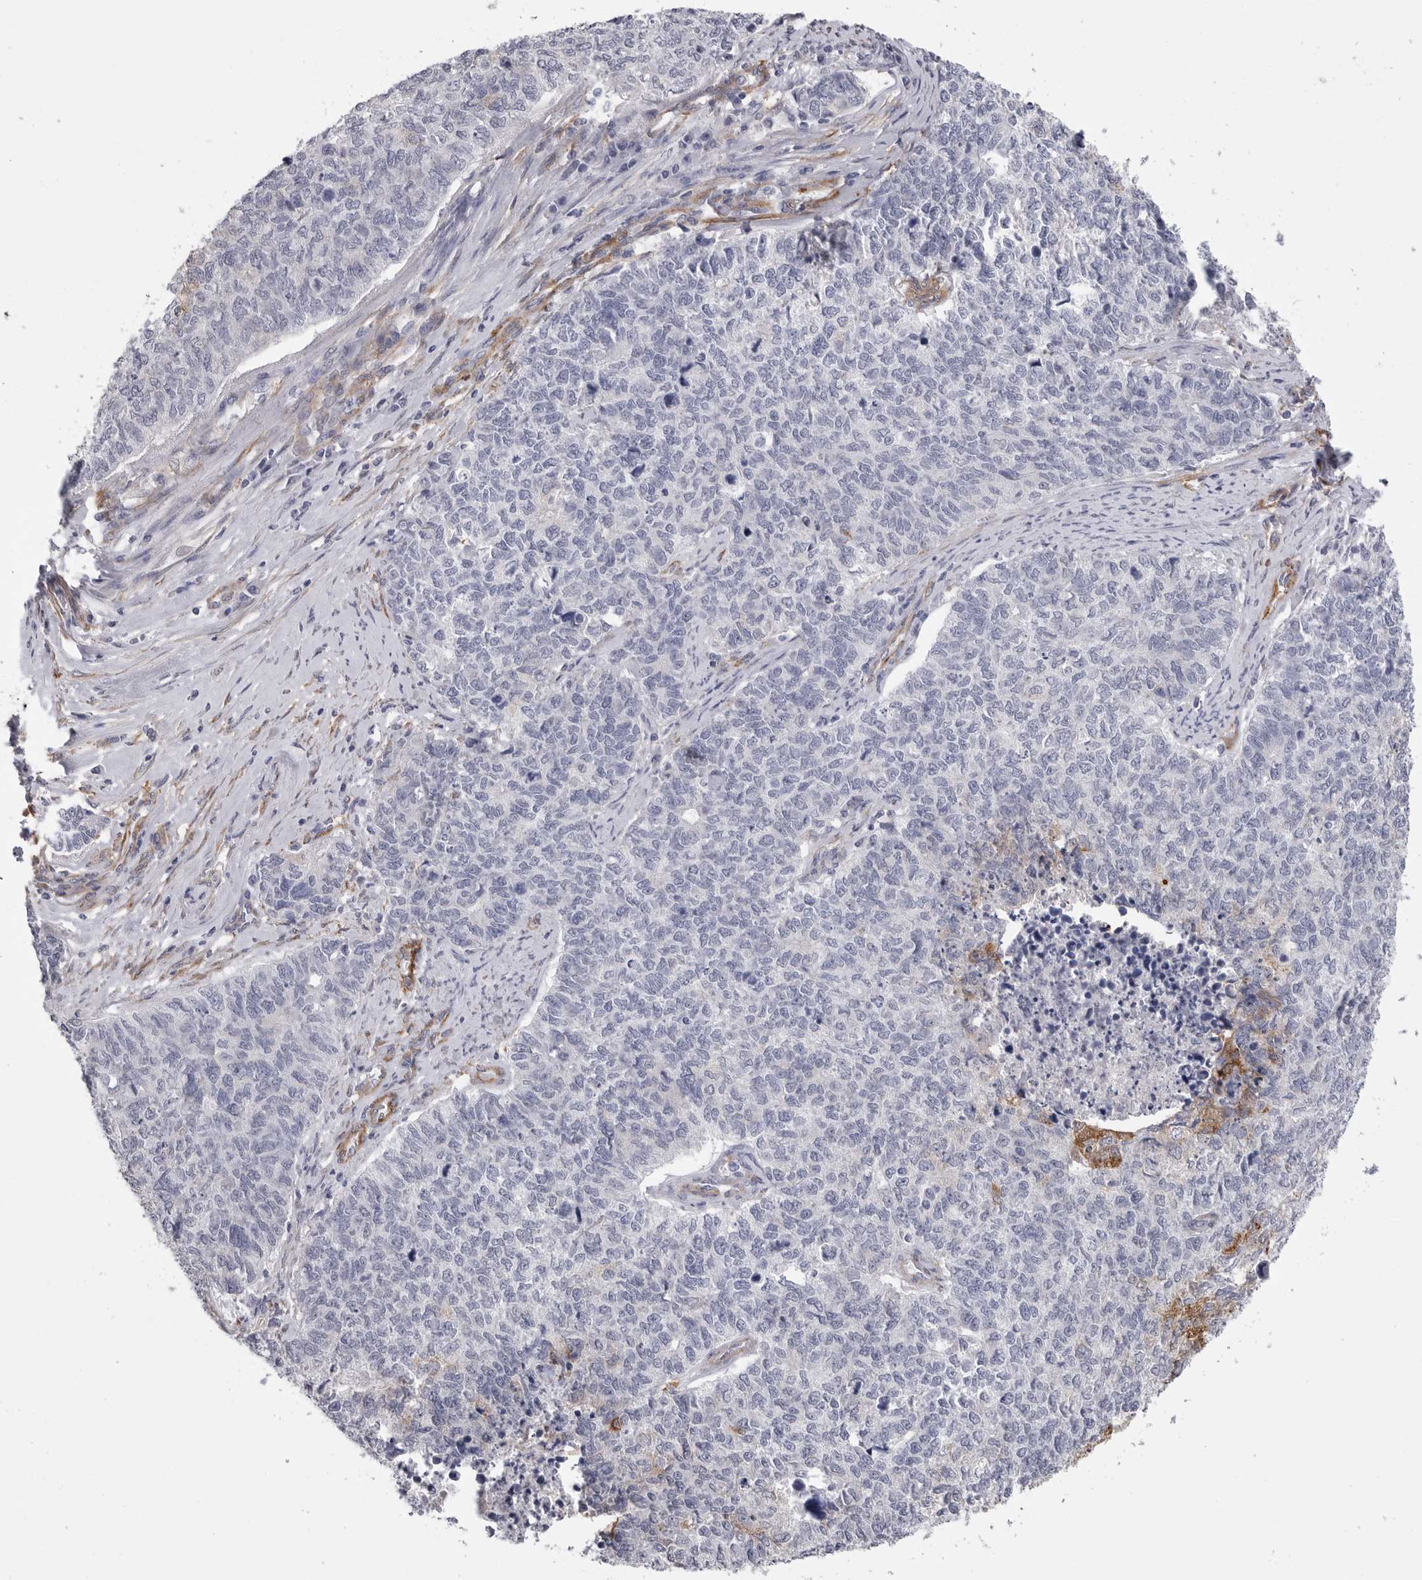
{"staining": {"intensity": "negative", "quantity": "none", "location": "none"}, "tissue": "cervical cancer", "cell_type": "Tumor cells", "image_type": "cancer", "snomed": [{"axis": "morphology", "description": "Squamous cell carcinoma, NOS"}, {"axis": "topography", "description": "Cervix"}], "caption": "Immunohistochemical staining of human cervical cancer (squamous cell carcinoma) demonstrates no significant positivity in tumor cells. The staining is performed using DAB brown chromogen with nuclei counter-stained in using hematoxylin.", "gene": "AKAP12", "patient": {"sex": "female", "age": 63}}